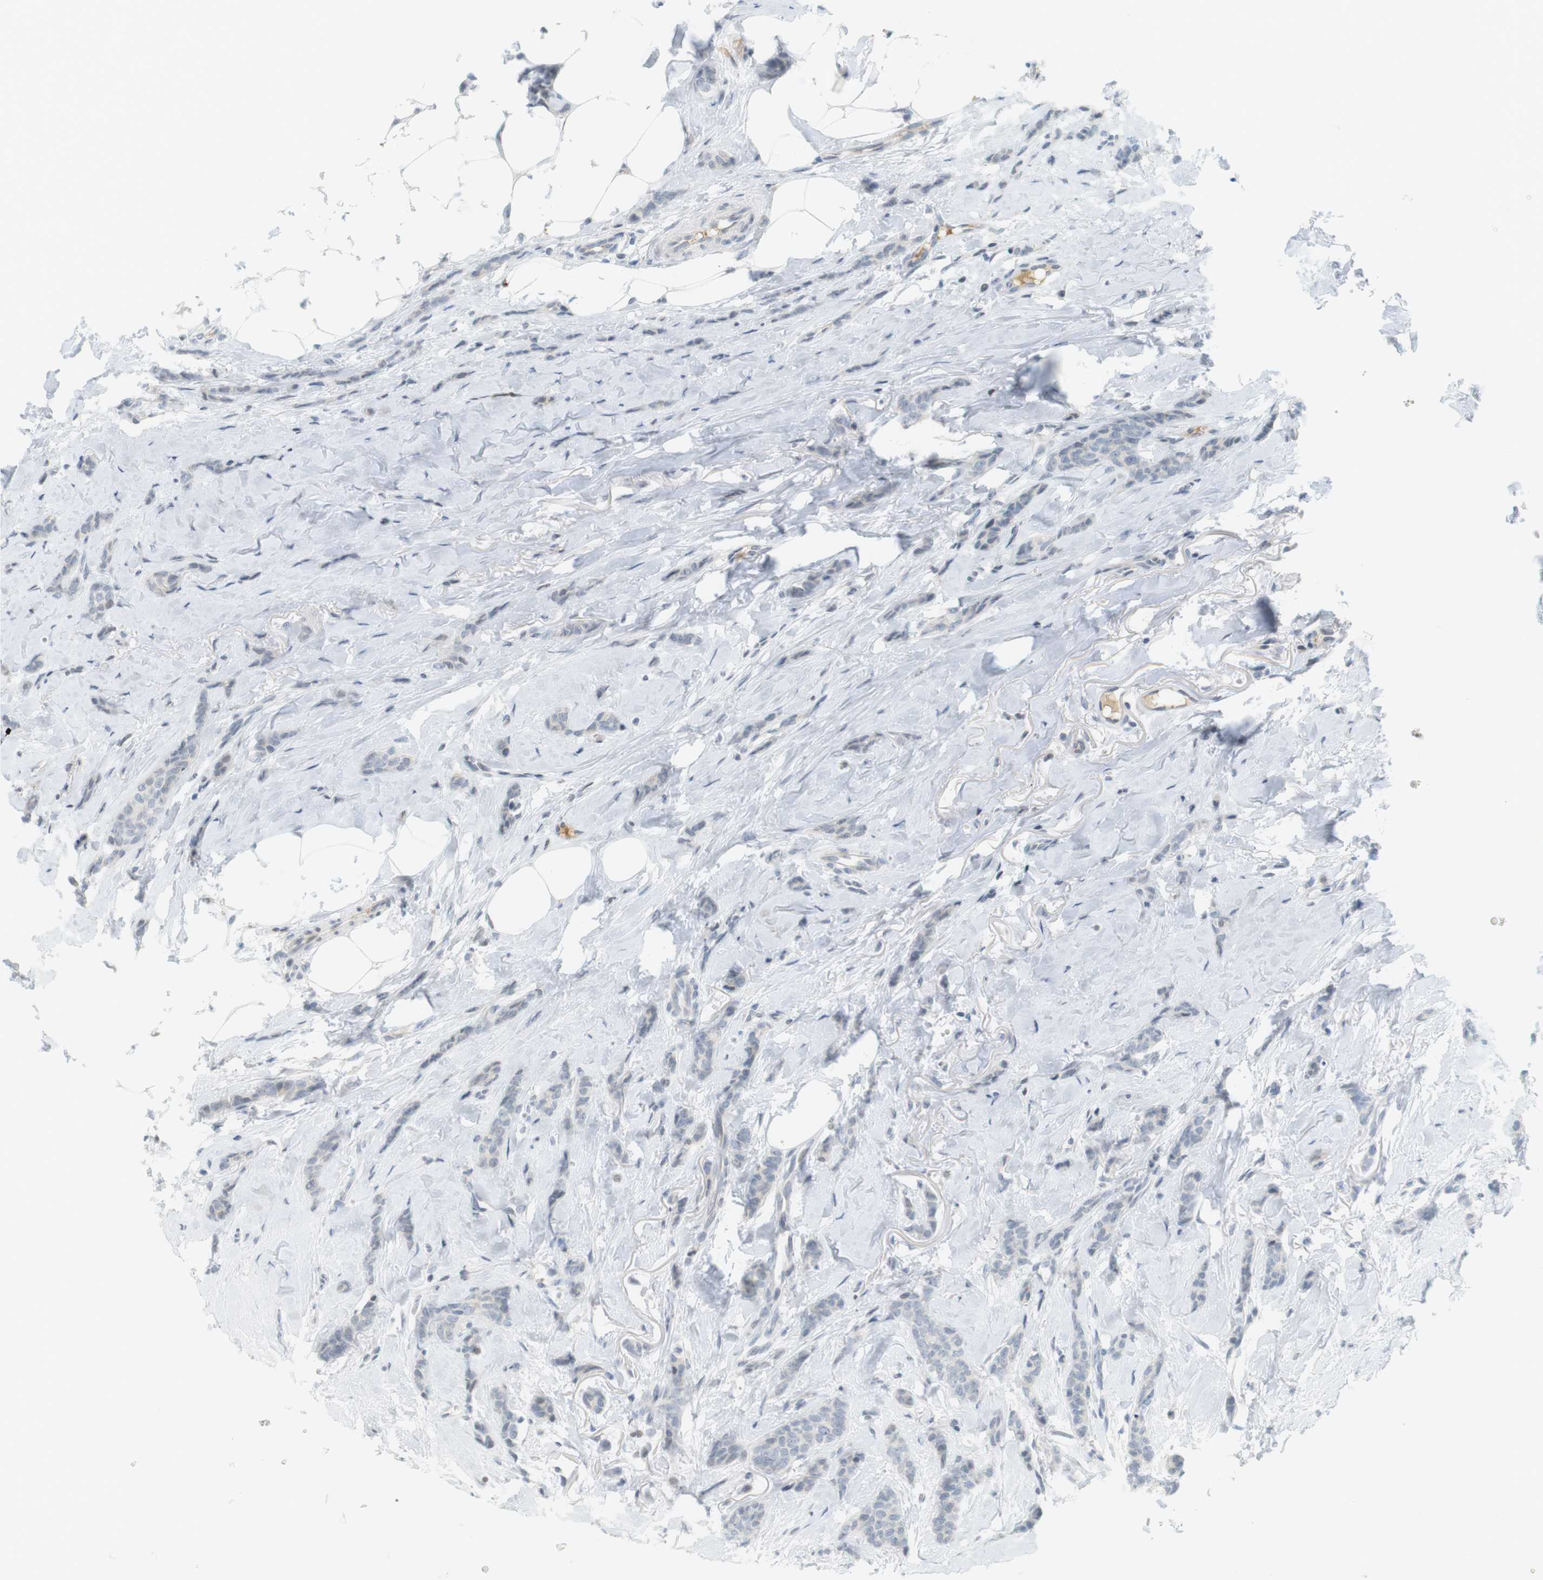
{"staining": {"intensity": "negative", "quantity": "none", "location": "none"}, "tissue": "breast cancer", "cell_type": "Tumor cells", "image_type": "cancer", "snomed": [{"axis": "morphology", "description": "Lobular carcinoma"}, {"axis": "topography", "description": "Skin"}, {"axis": "topography", "description": "Breast"}], "caption": "Tumor cells show no significant positivity in lobular carcinoma (breast).", "gene": "DMC1", "patient": {"sex": "female", "age": 46}}